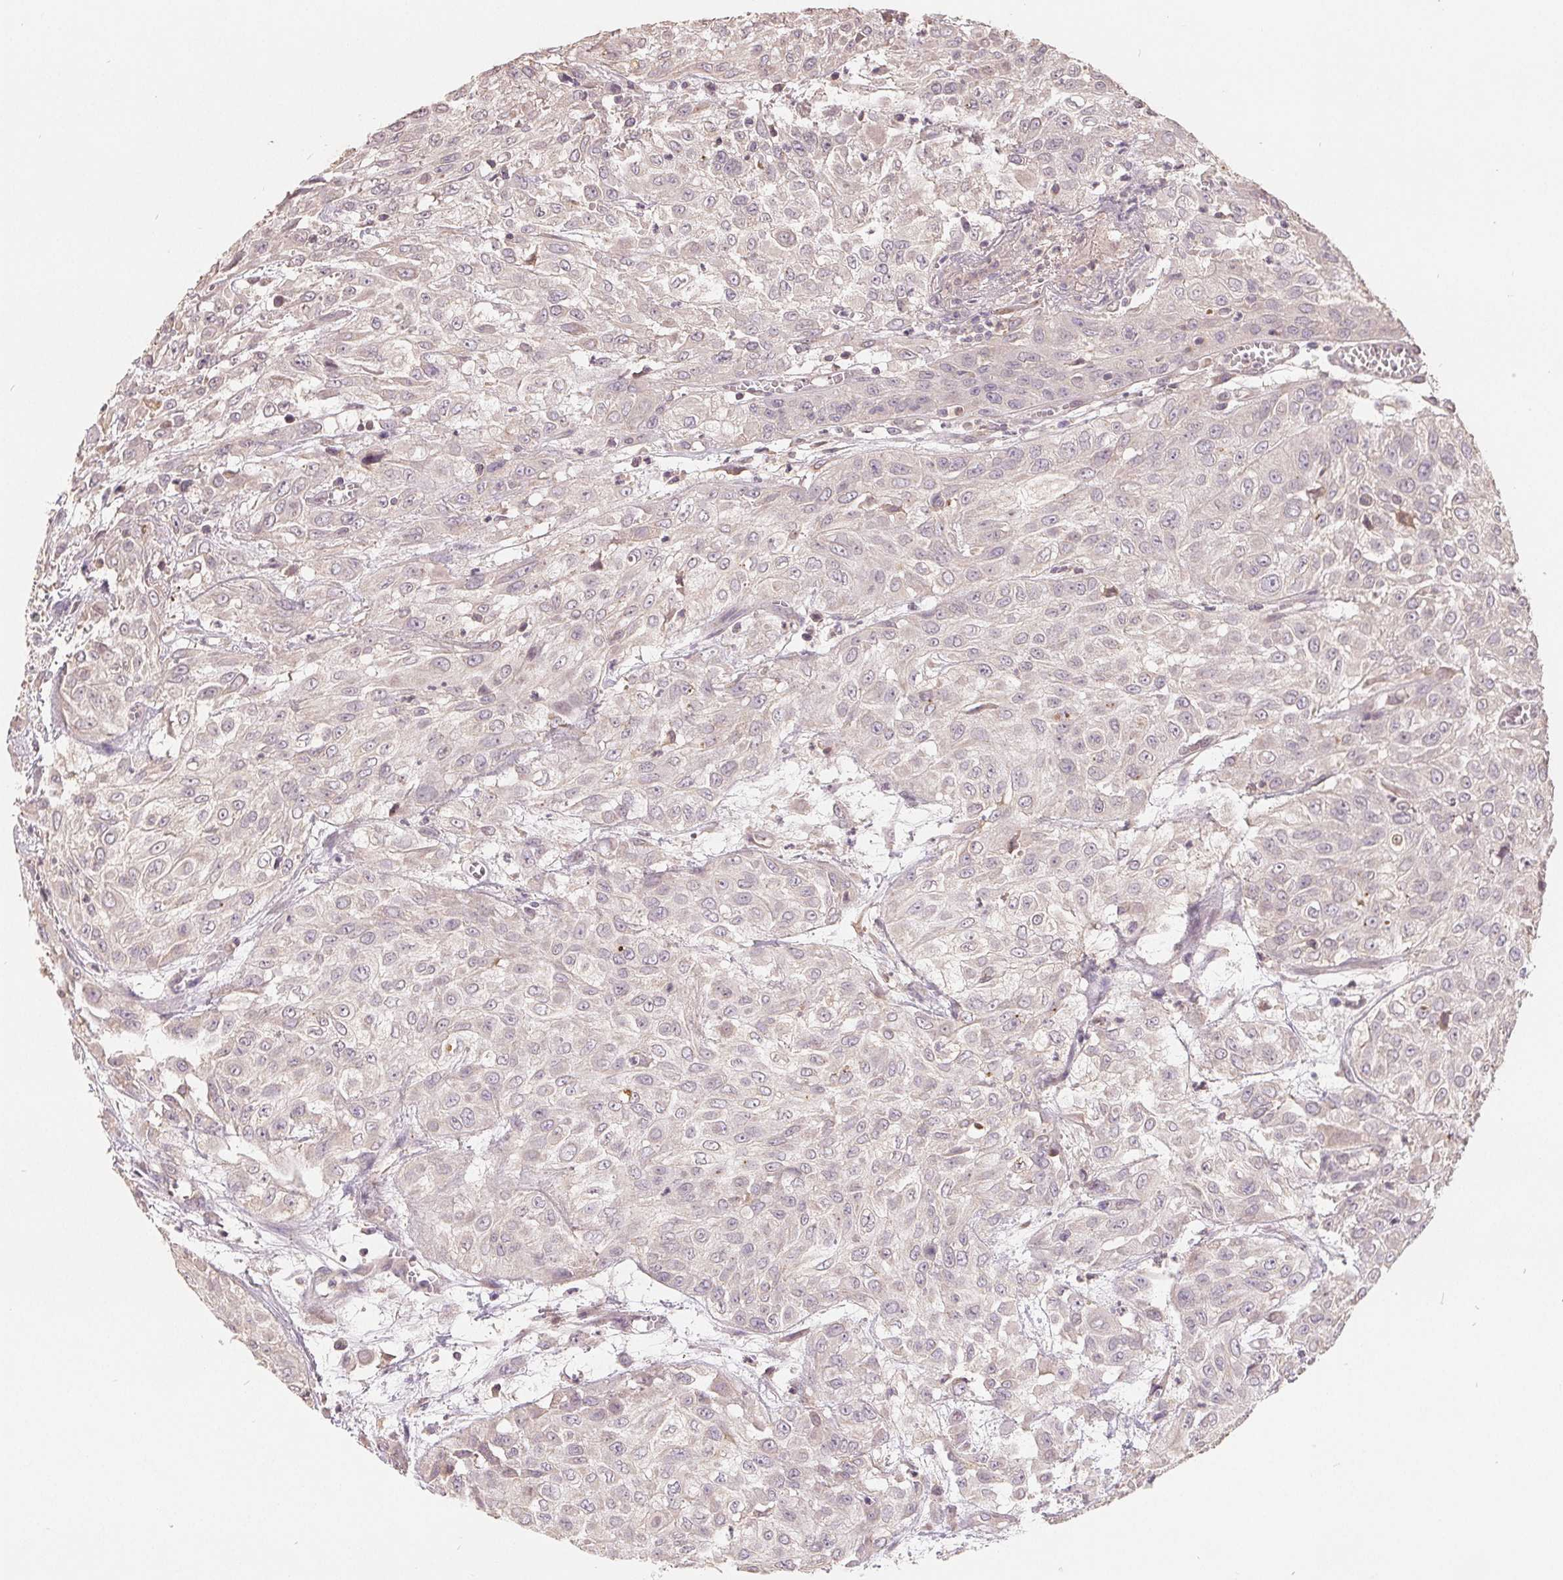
{"staining": {"intensity": "negative", "quantity": "none", "location": "none"}, "tissue": "urothelial cancer", "cell_type": "Tumor cells", "image_type": "cancer", "snomed": [{"axis": "morphology", "description": "Urothelial carcinoma, High grade"}, {"axis": "topography", "description": "Urinary bladder"}], "caption": "Tumor cells show no significant protein expression in urothelial cancer.", "gene": "CDIPT", "patient": {"sex": "male", "age": 57}}